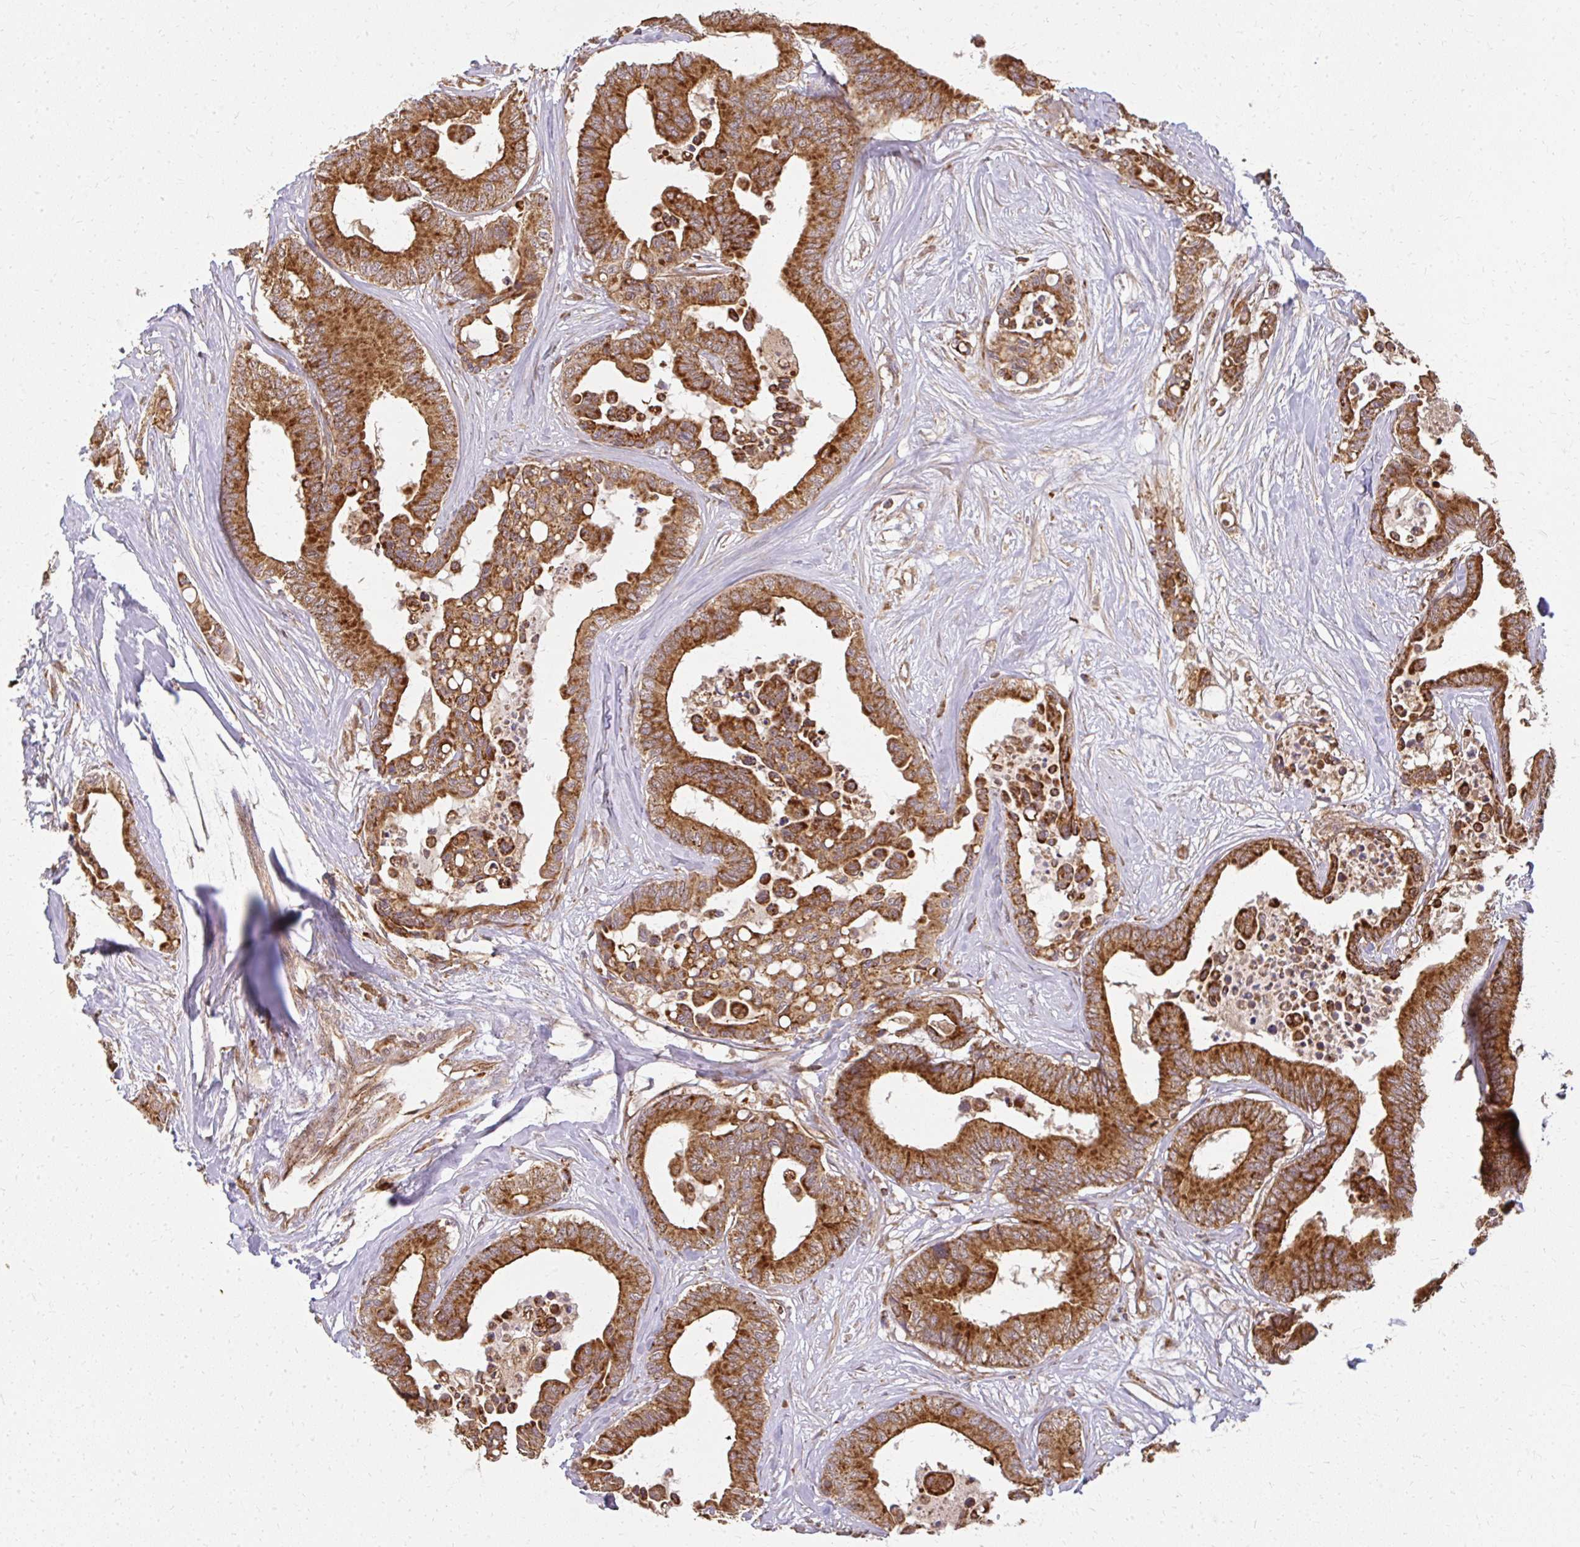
{"staining": {"intensity": "strong", "quantity": ">75%", "location": "cytoplasmic/membranous"}, "tissue": "colorectal cancer", "cell_type": "Tumor cells", "image_type": "cancer", "snomed": [{"axis": "morphology", "description": "Normal tissue, NOS"}, {"axis": "morphology", "description": "Adenocarcinoma, NOS"}, {"axis": "topography", "description": "Colon"}], "caption": "IHC (DAB (3,3'-diaminobenzidine)) staining of human colorectal cancer demonstrates strong cytoplasmic/membranous protein expression in about >75% of tumor cells. The staining is performed using DAB brown chromogen to label protein expression. The nuclei are counter-stained blue using hematoxylin.", "gene": "GNS", "patient": {"sex": "male", "age": 82}}